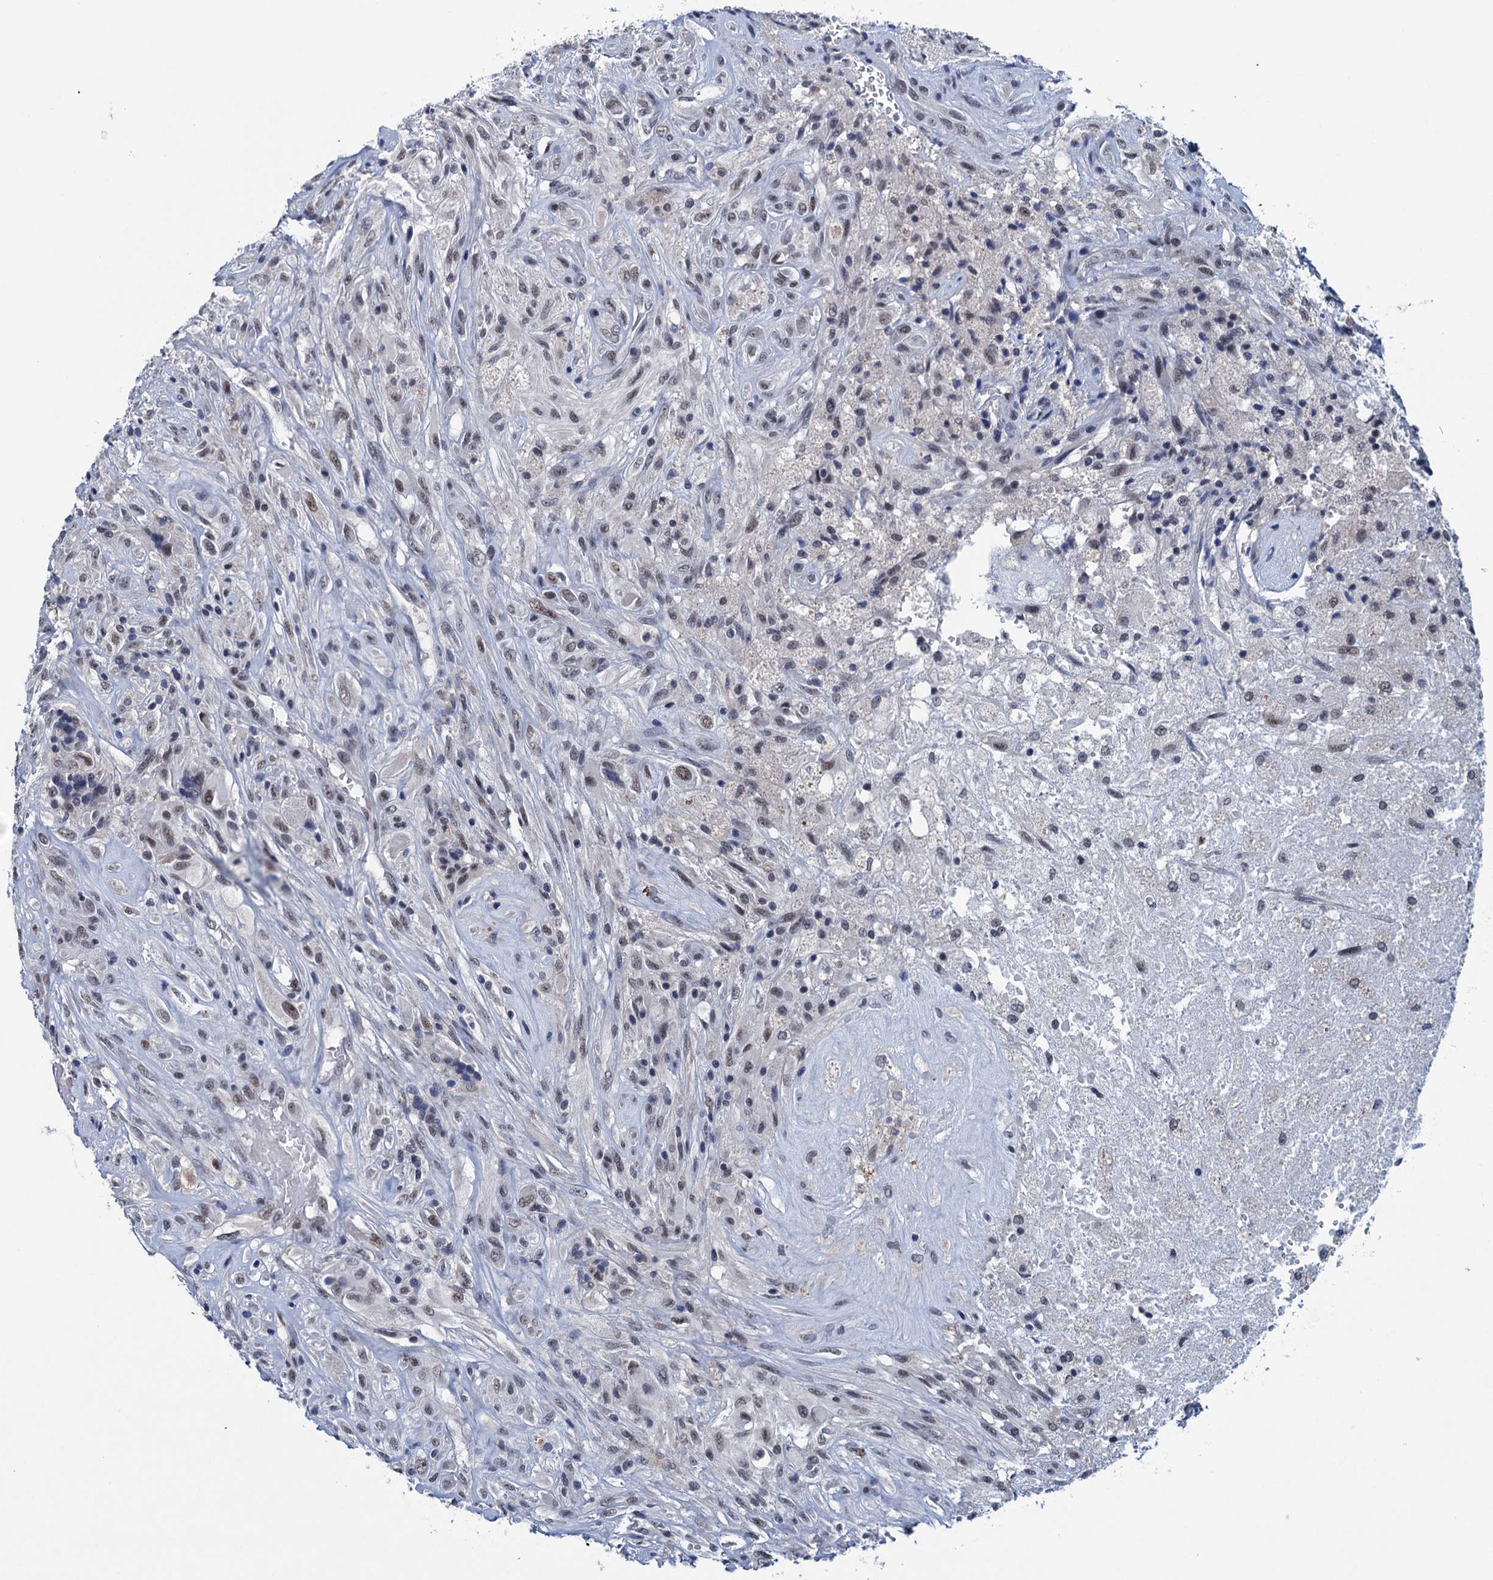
{"staining": {"intensity": "weak", "quantity": "<25%", "location": "nuclear"}, "tissue": "glioma", "cell_type": "Tumor cells", "image_type": "cancer", "snomed": [{"axis": "morphology", "description": "Glioma, malignant, High grade"}, {"axis": "topography", "description": "Brain"}], "caption": "This is an immunohistochemistry (IHC) micrograph of human glioma. There is no positivity in tumor cells.", "gene": "FNBP4", "patient": {"sex": "male", "age": 56}}